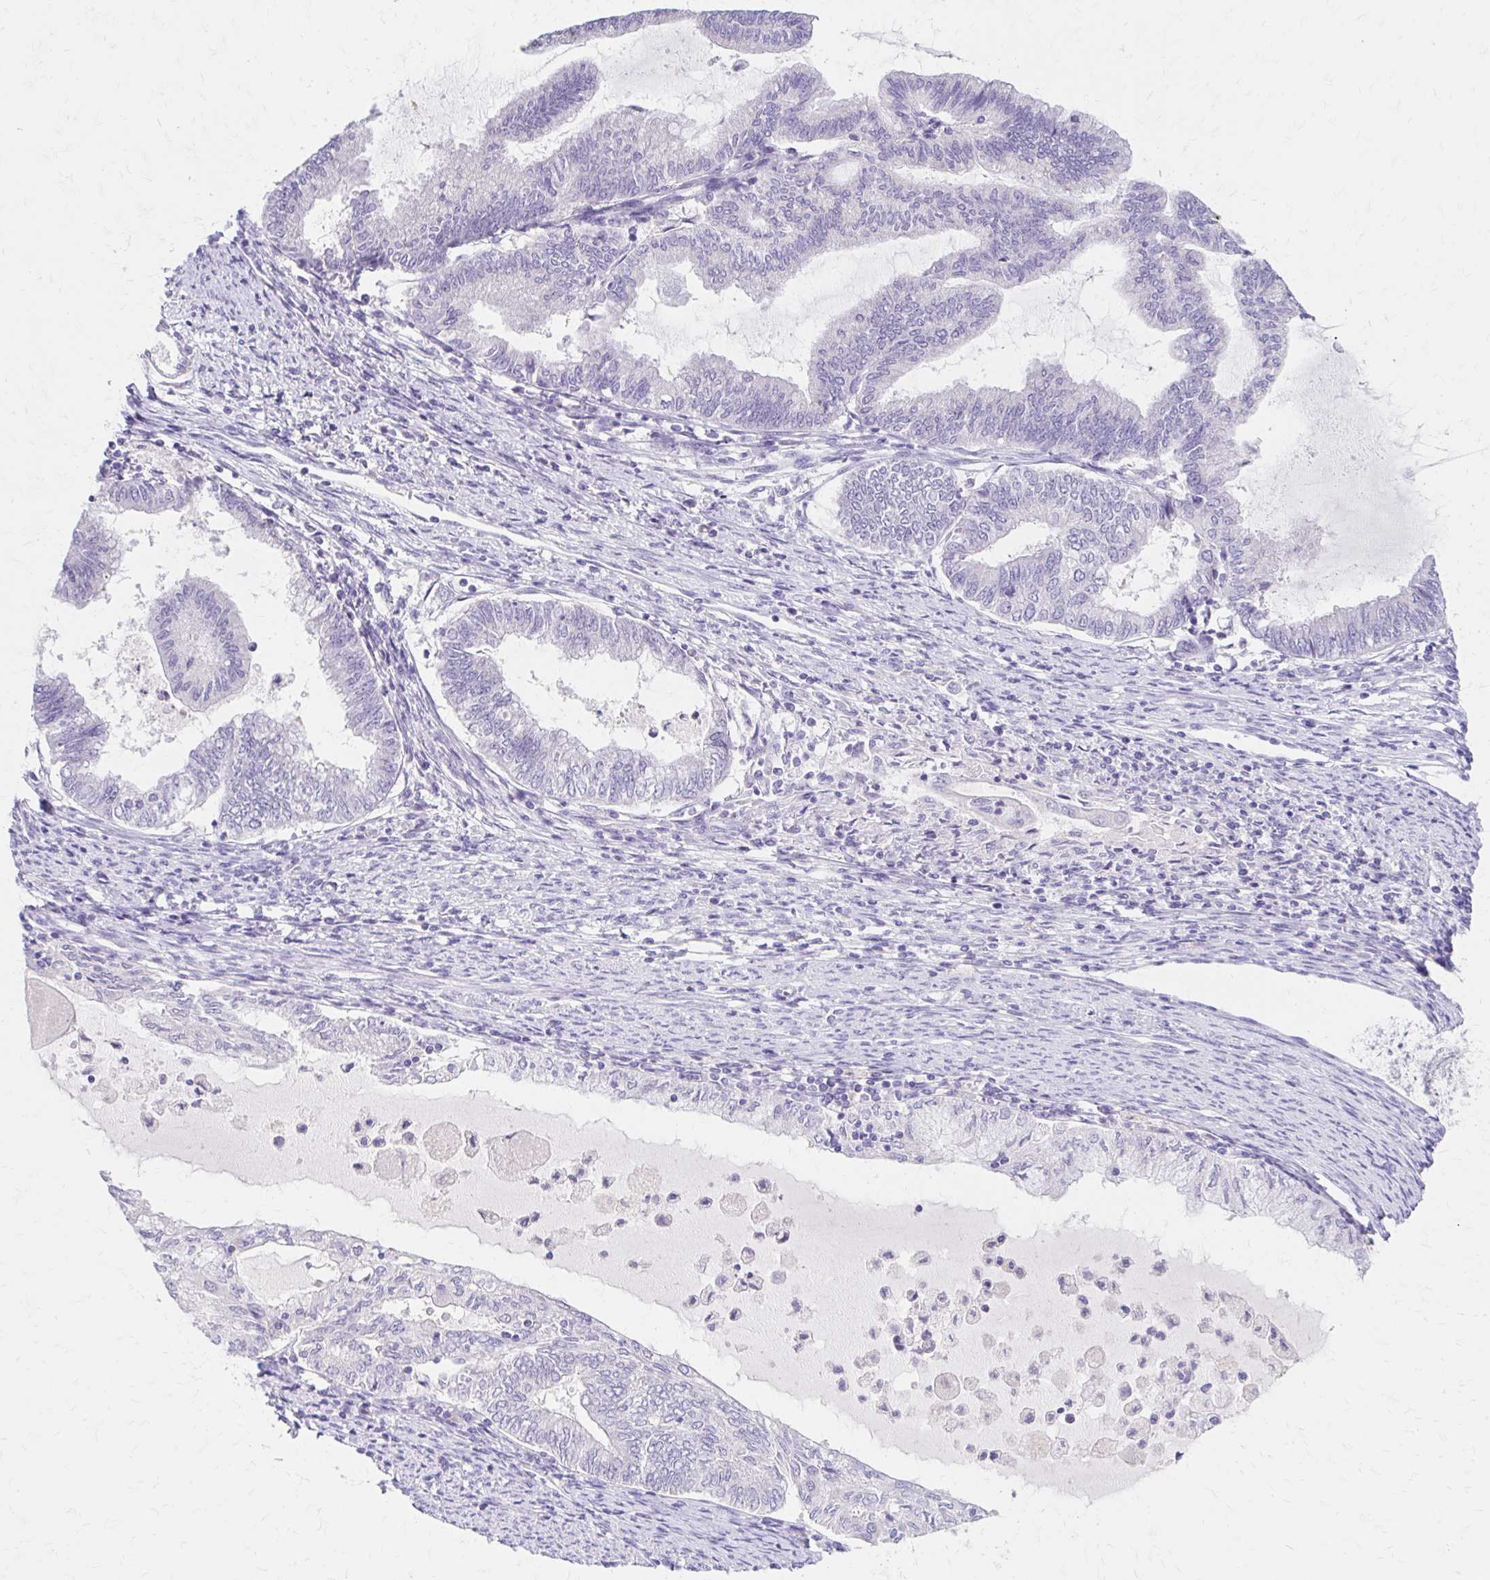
{"staining": {"intensity": "negative", "quantity": "none", "location": "none"}, "tissue": "endometrial cancer", "cell_type": "Tumor cells", "image_type": "cancer", "snomed": [{"axis": "morphology", "description": "Adenocarcinoma, NOS"}, {"axis": "topography", "description": "Endometrium"}], "caption": "A photomicrograph of endometrial adenocarcinoma stained for a protein shows no brown staining in tumor cells.", "gene": "AZGP1", "patient": {"sex": "female", "age": 79}}